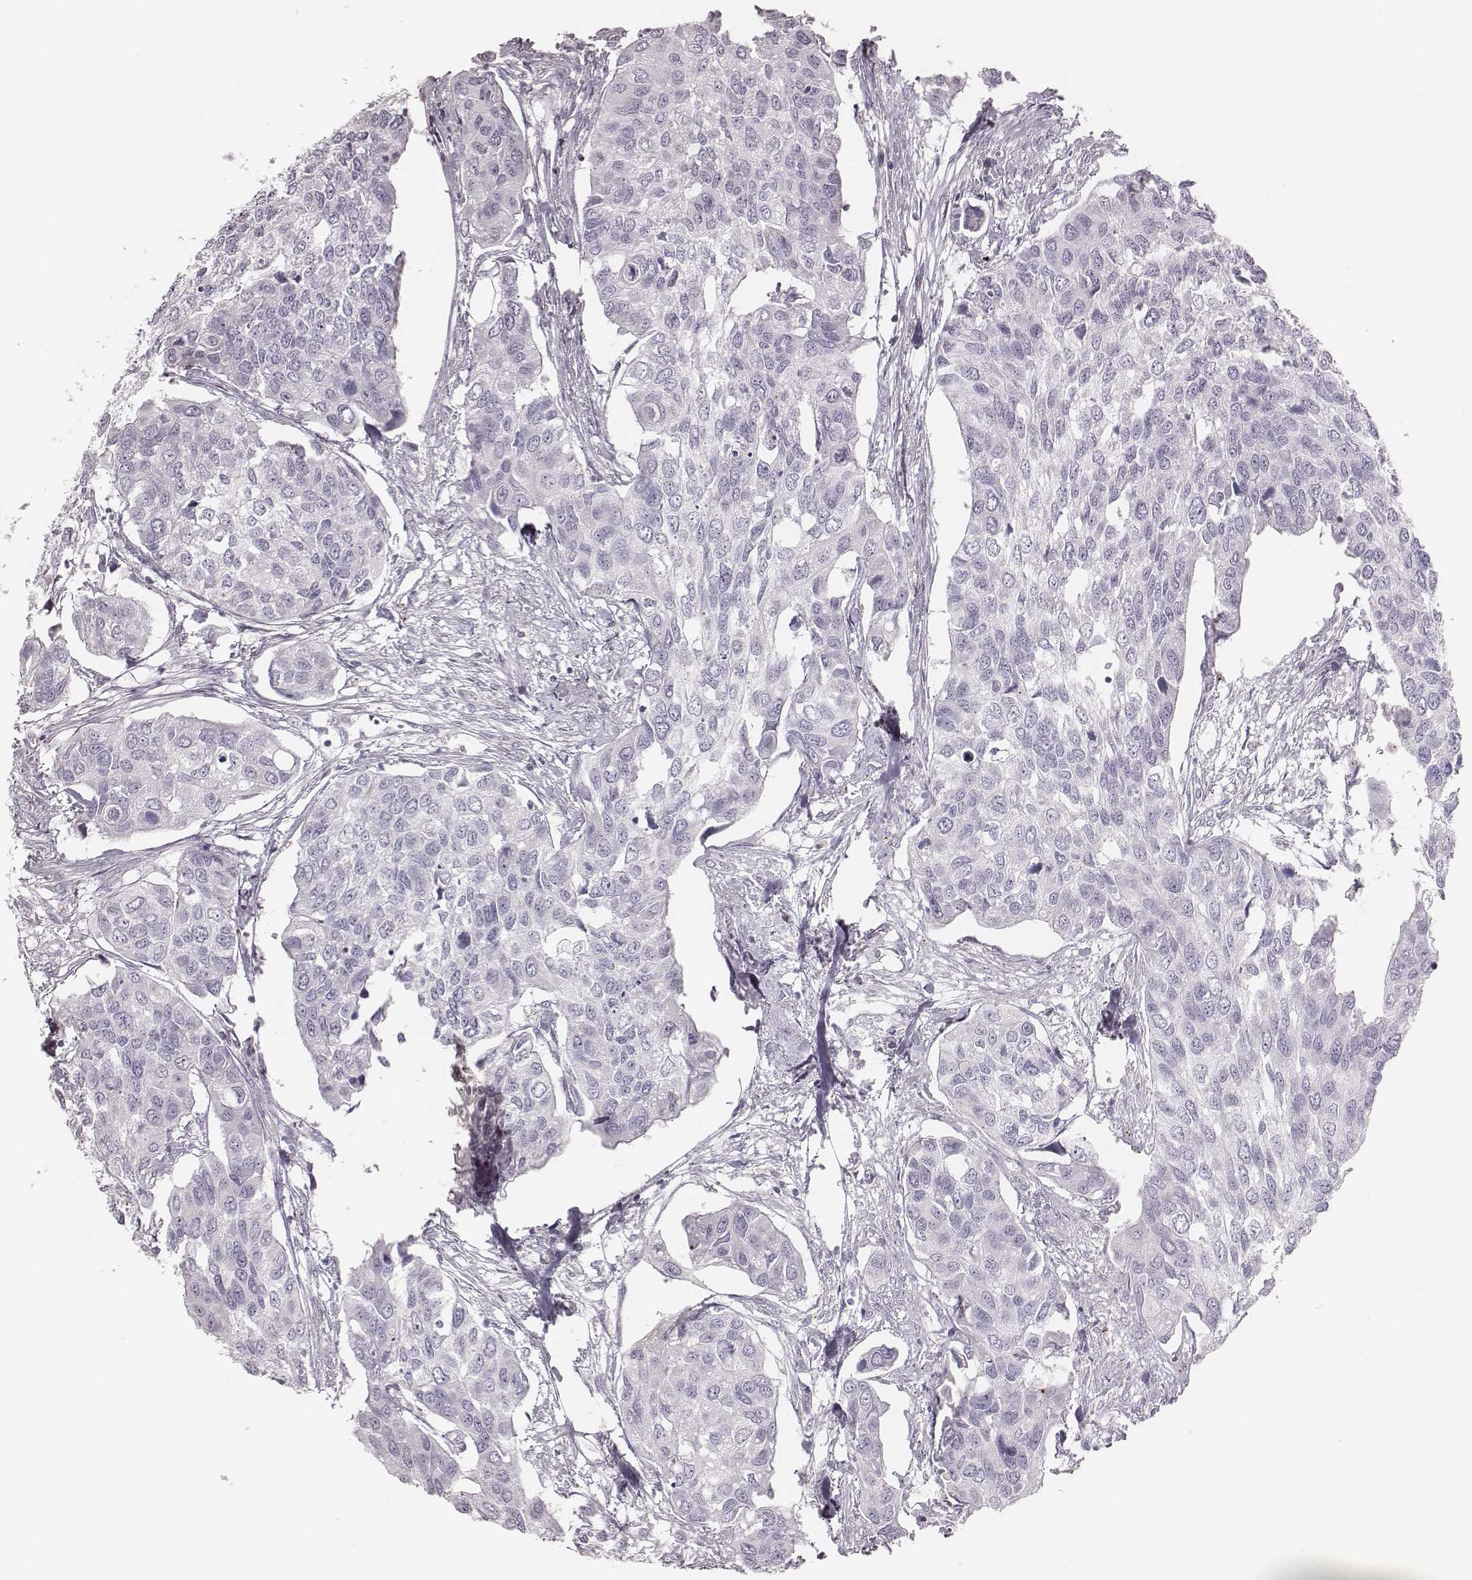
{"staining": {"intensity": "negative", "quantity": "none", "location": "none"}, "tissue": "urothelial cancer", "cell_type": "Tumor cells", "image_type": "cancer", "snomed": [{"axis": "morphology", "description": "Urothelial carcinoma, High grade"}, {"axis": "topography", "description": "Urinary bladder"}], "caption": "This is a photomicrograph of immunohistochemistry (IHC) staining of urothelial cancer, which shows no expression in tumor cells. (DAB IHC, high magnification).", "gene": "ZNF365", "patient": {"sex": "male", "age": 60}}